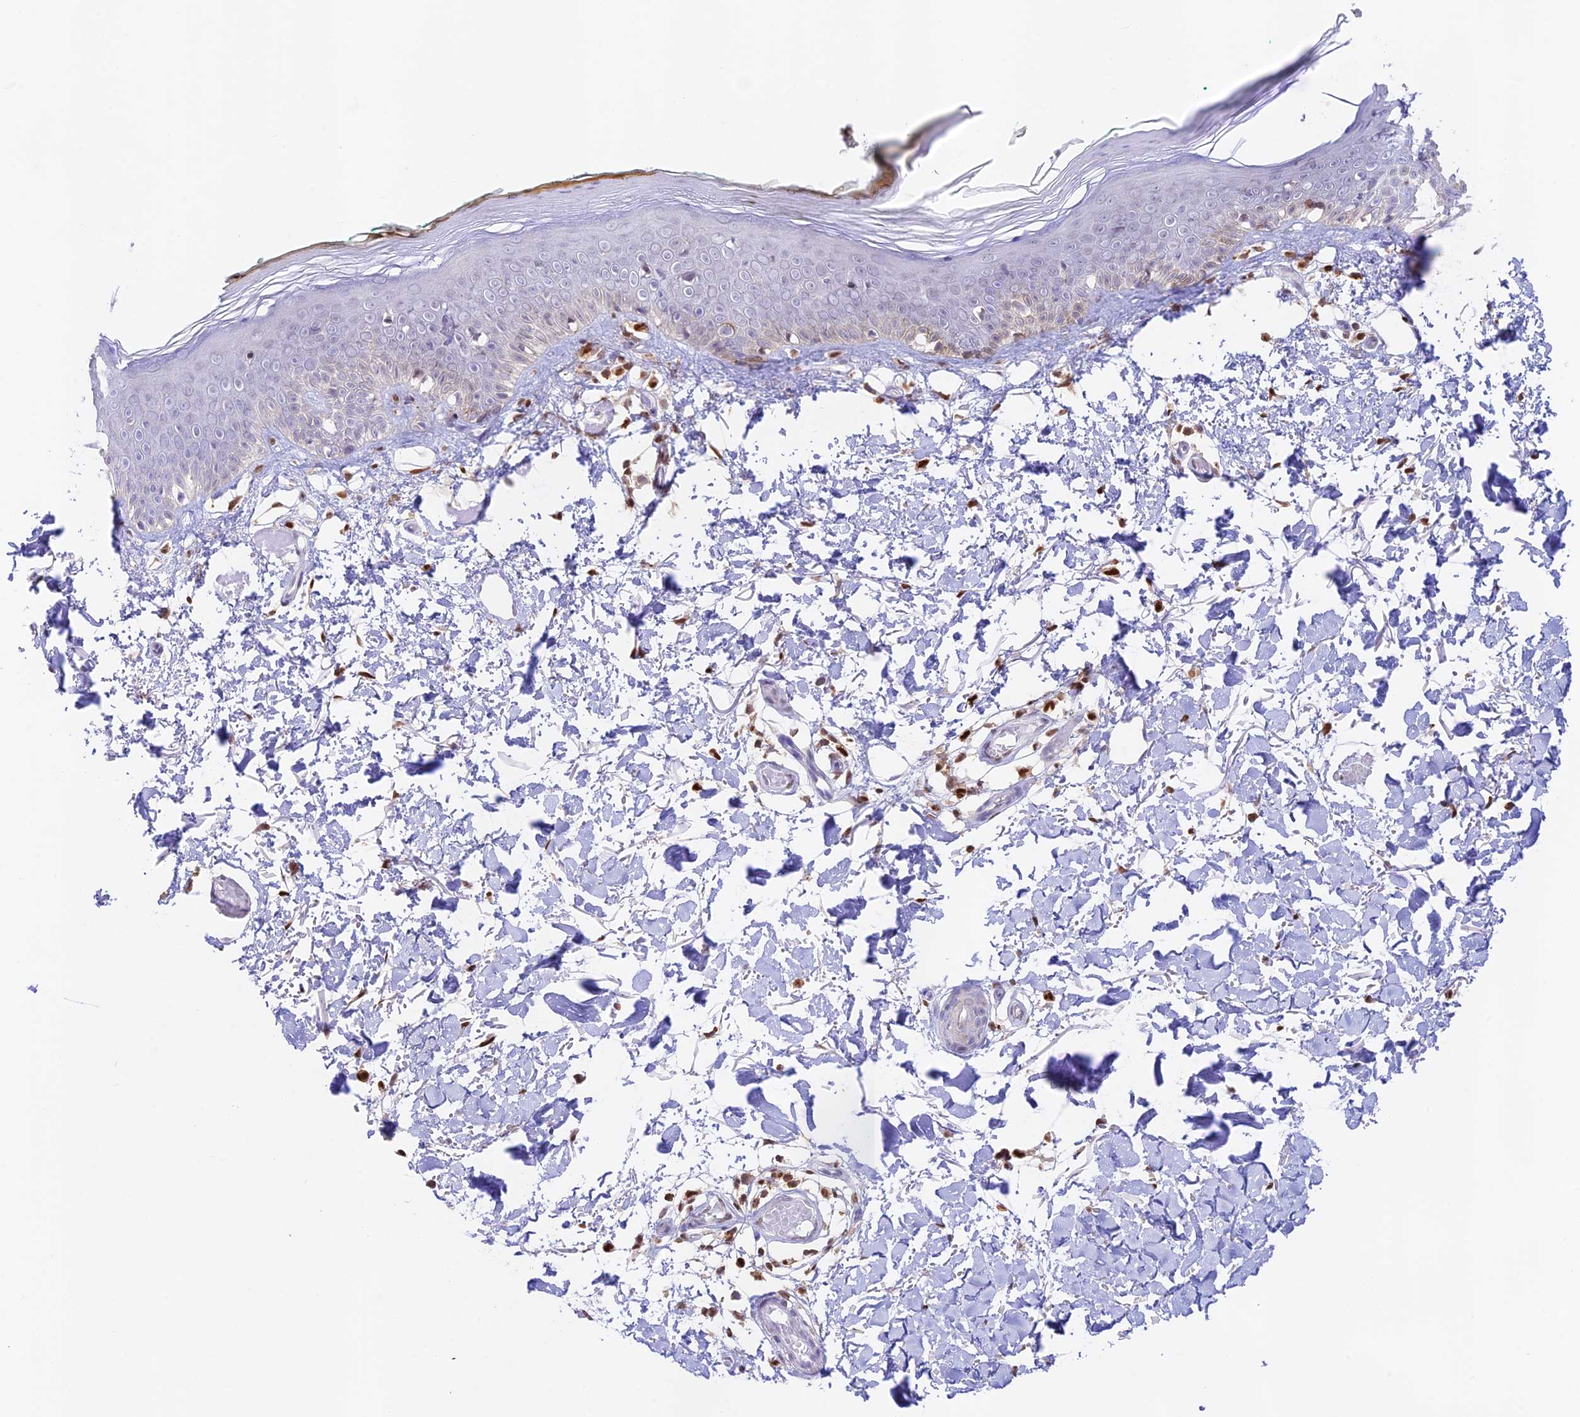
{"staining": {"intensity": "moderate", "quantity": "25%-75%", "location": "cytoplasmic/membranous,nuclear"}, "tissue": "skin", "cell_type": "Fibroblasts", "image_type": "normal", "snomed": [{"axis": "morphology", "description": "Normal tissue, NOS"}, {"axis": "topography", "description": "Skin"}], "caption": "Moderate cytoplasmic/membranous,nuclear expression is appreciated in approximately 25%-75% of fibroblasts in normal skin.", "gene": "DENND1C", "patient": {"sex": "male", "age": 62}}